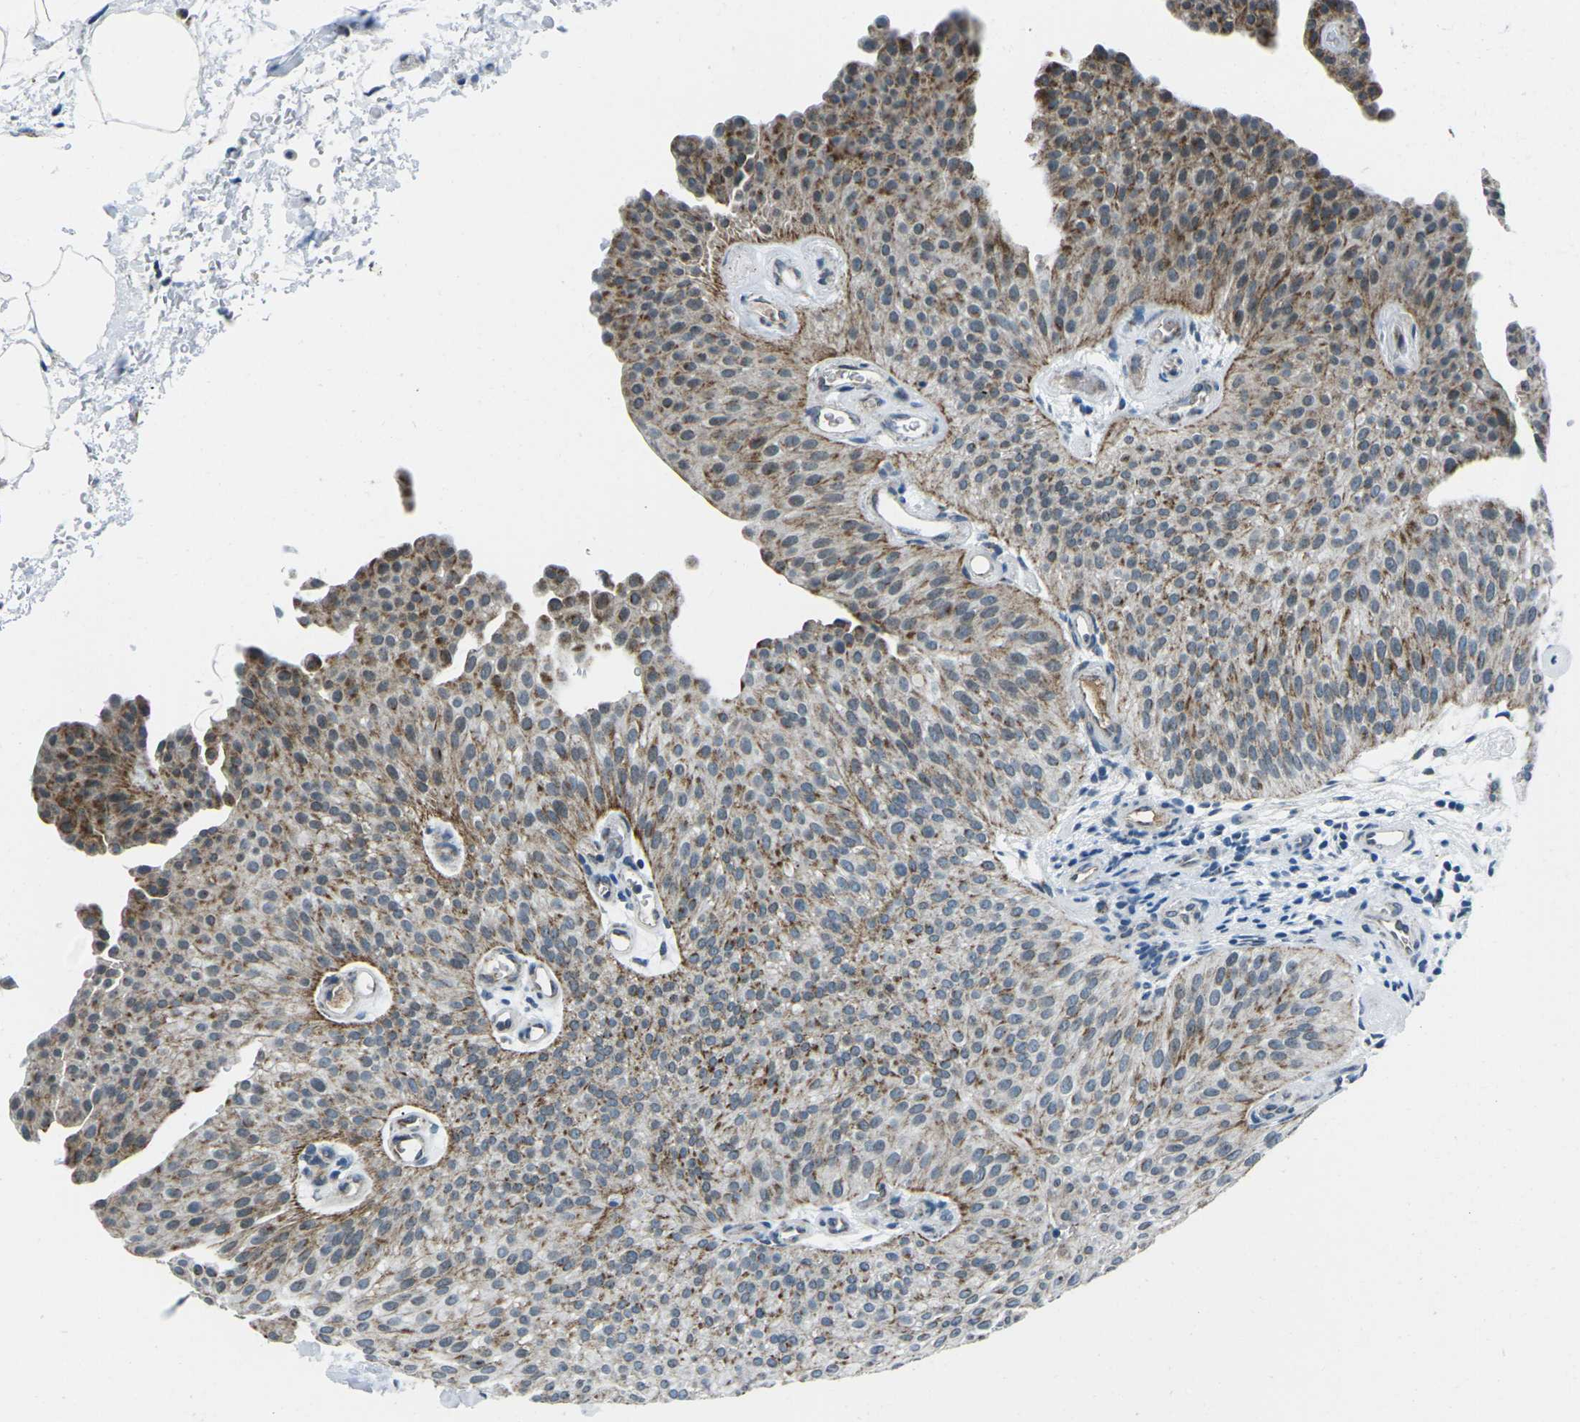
{"staining": {"intensity": "moderate", "quantity": "25%-75%", "location": "cytoplasmic/membranous"}, "tissue": "urothelial cancer", "cell_type": "Tumor cells", "image_type": "cancer", "snomed": [{"axis": "morphology", "description": "Urothelial carcinoma, Low grade"}, {"axis": "topography", "description": "Urinary bladder"}], "caption": "Low-grade urothelial carcinoma stained for a protein (brown) reveals moderate cytoplasmic/membranous positive staining in approximately 25%-75% of tumor cells.", "gene": "RFESD", "patient": {"sex": "female", "age": 60}}